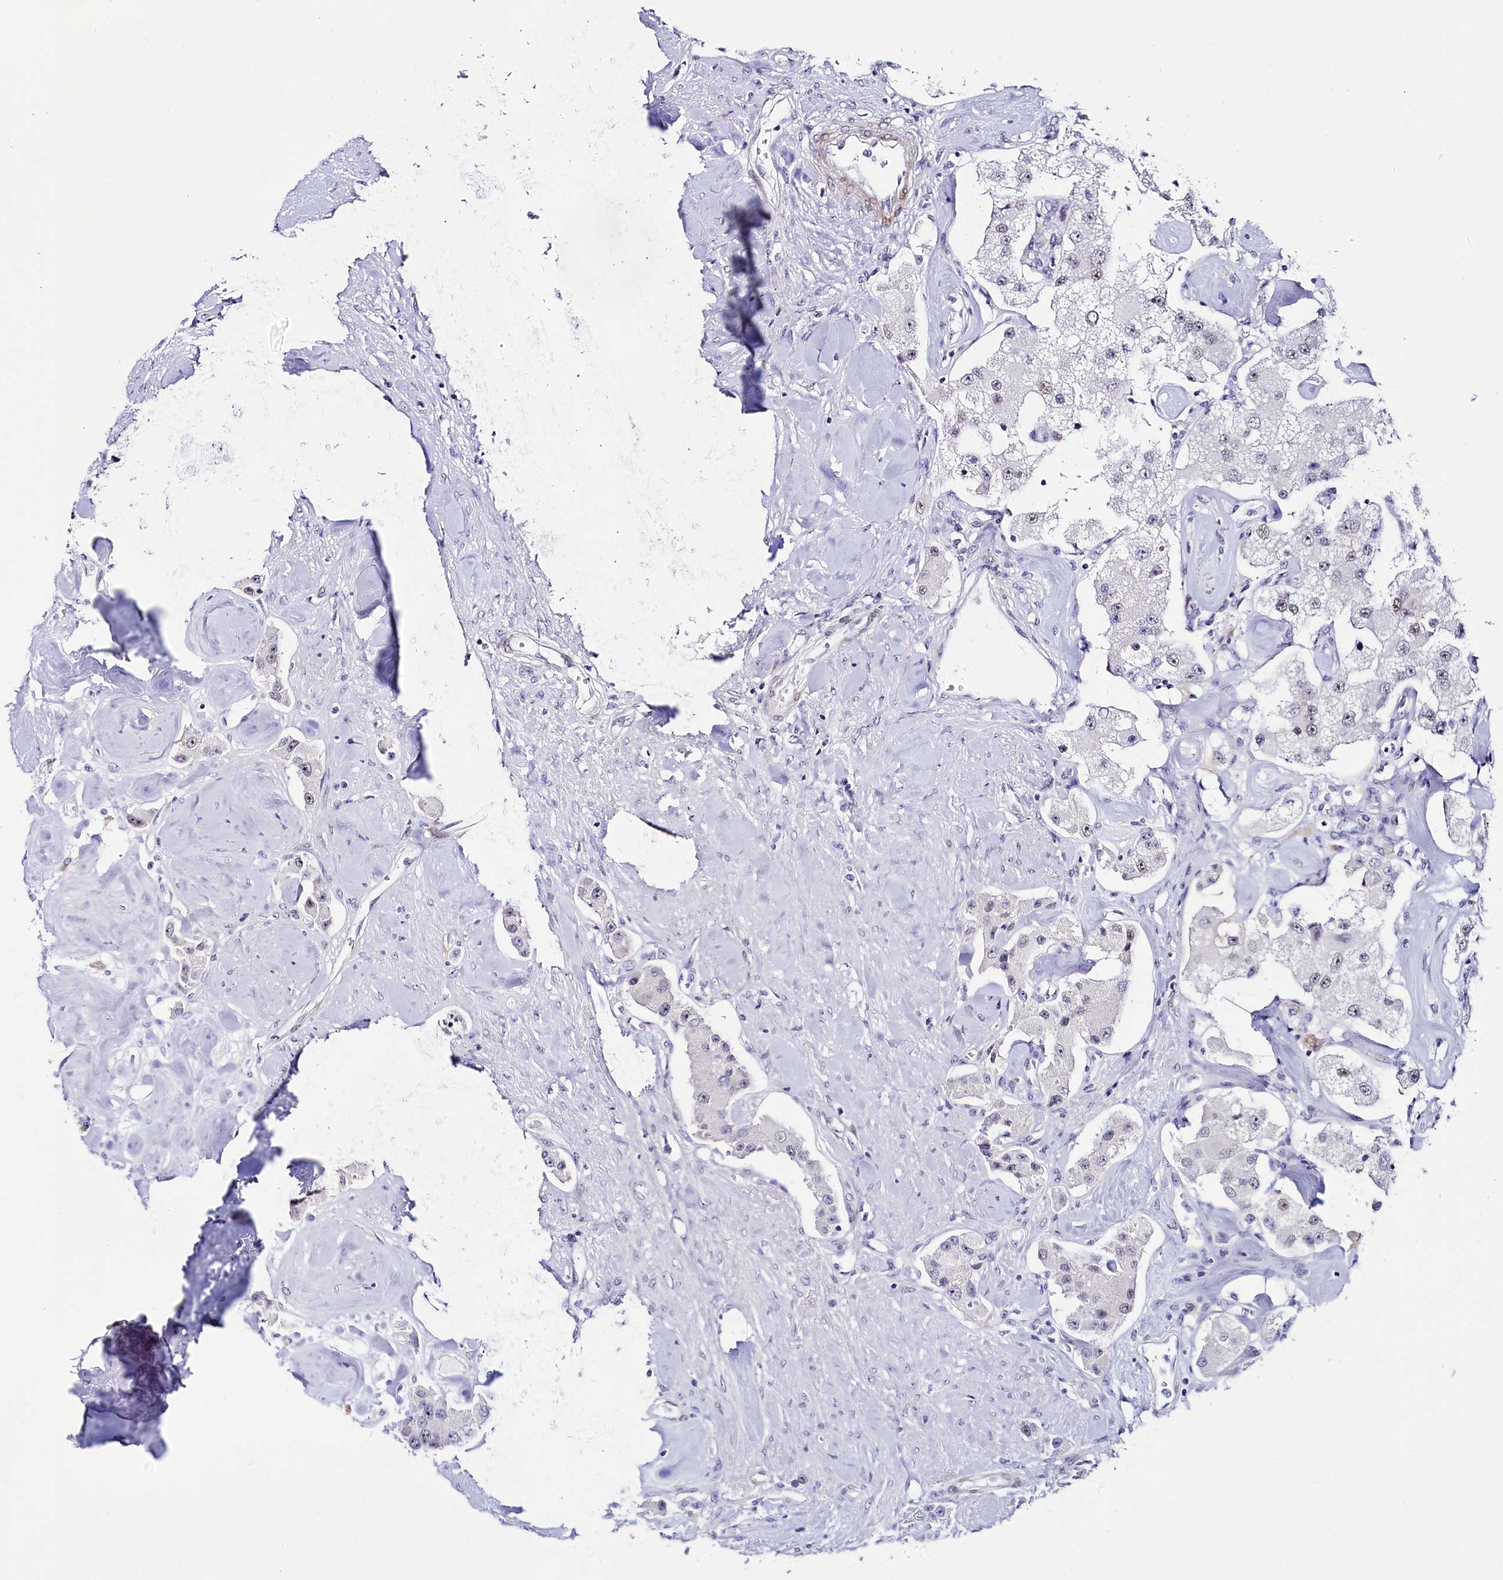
{"staining": {"intensity": "negative", "quantity": "none", "location": "none"}, "tissue": "carcinoid", "cell_type": "Tumor cells", "image_type": "cancer", "snomed": [{"axis": "morphology", "description": "Carcinoid, malignant, NOS"}, {"axis": "topography", "description": "Pancreas"}], "caption": "Immunohistochemistry image of neoplastic tissue: human malignant carcinoid stained with DAB (3,3'-diaminobenzidine) reveals no significant protein expression in tumor cells.", "gene": "TCOF1", "patient": {"sex": "male", "age": 41}}